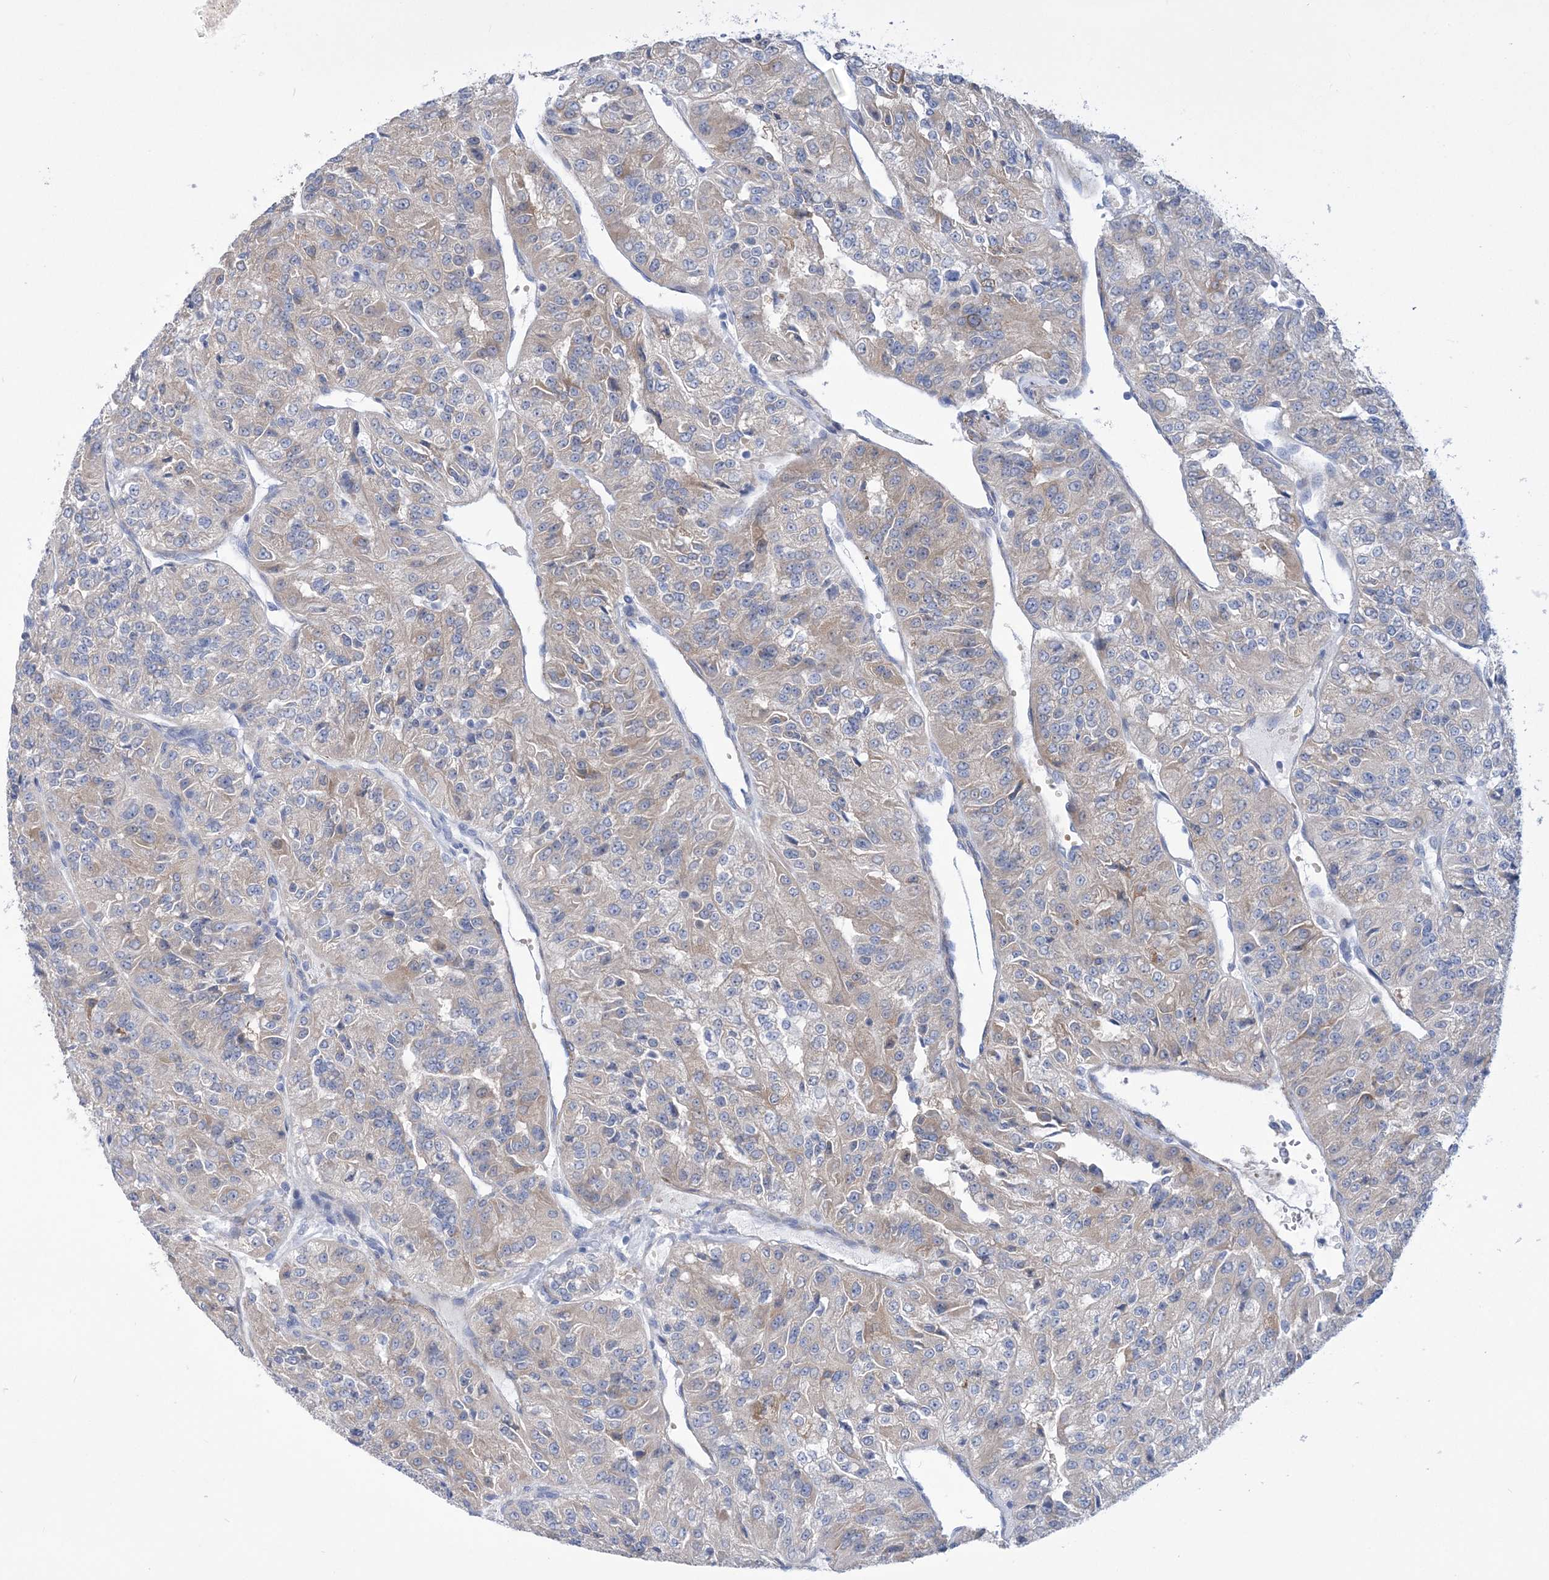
{"staining": {"intensity": "weak", "quantity": "25%-75%", "location": "cytoplasmic/membranous"}, "tissue": "renal cancer", "cell_type": "Tumor cells", "image_type": "cancer", "snomed": [{"axis": "morphology", "description": "Adenocarcinoma, NOS"}, {"axis": "topography", "description": "Kidney"}], "caption": "Human renal adenocarcinoma stained with a protein marker demonstrates weak staining in tumor cells.", "gene": "WDR74", "patient": {"sex": "female", "age": 63}}